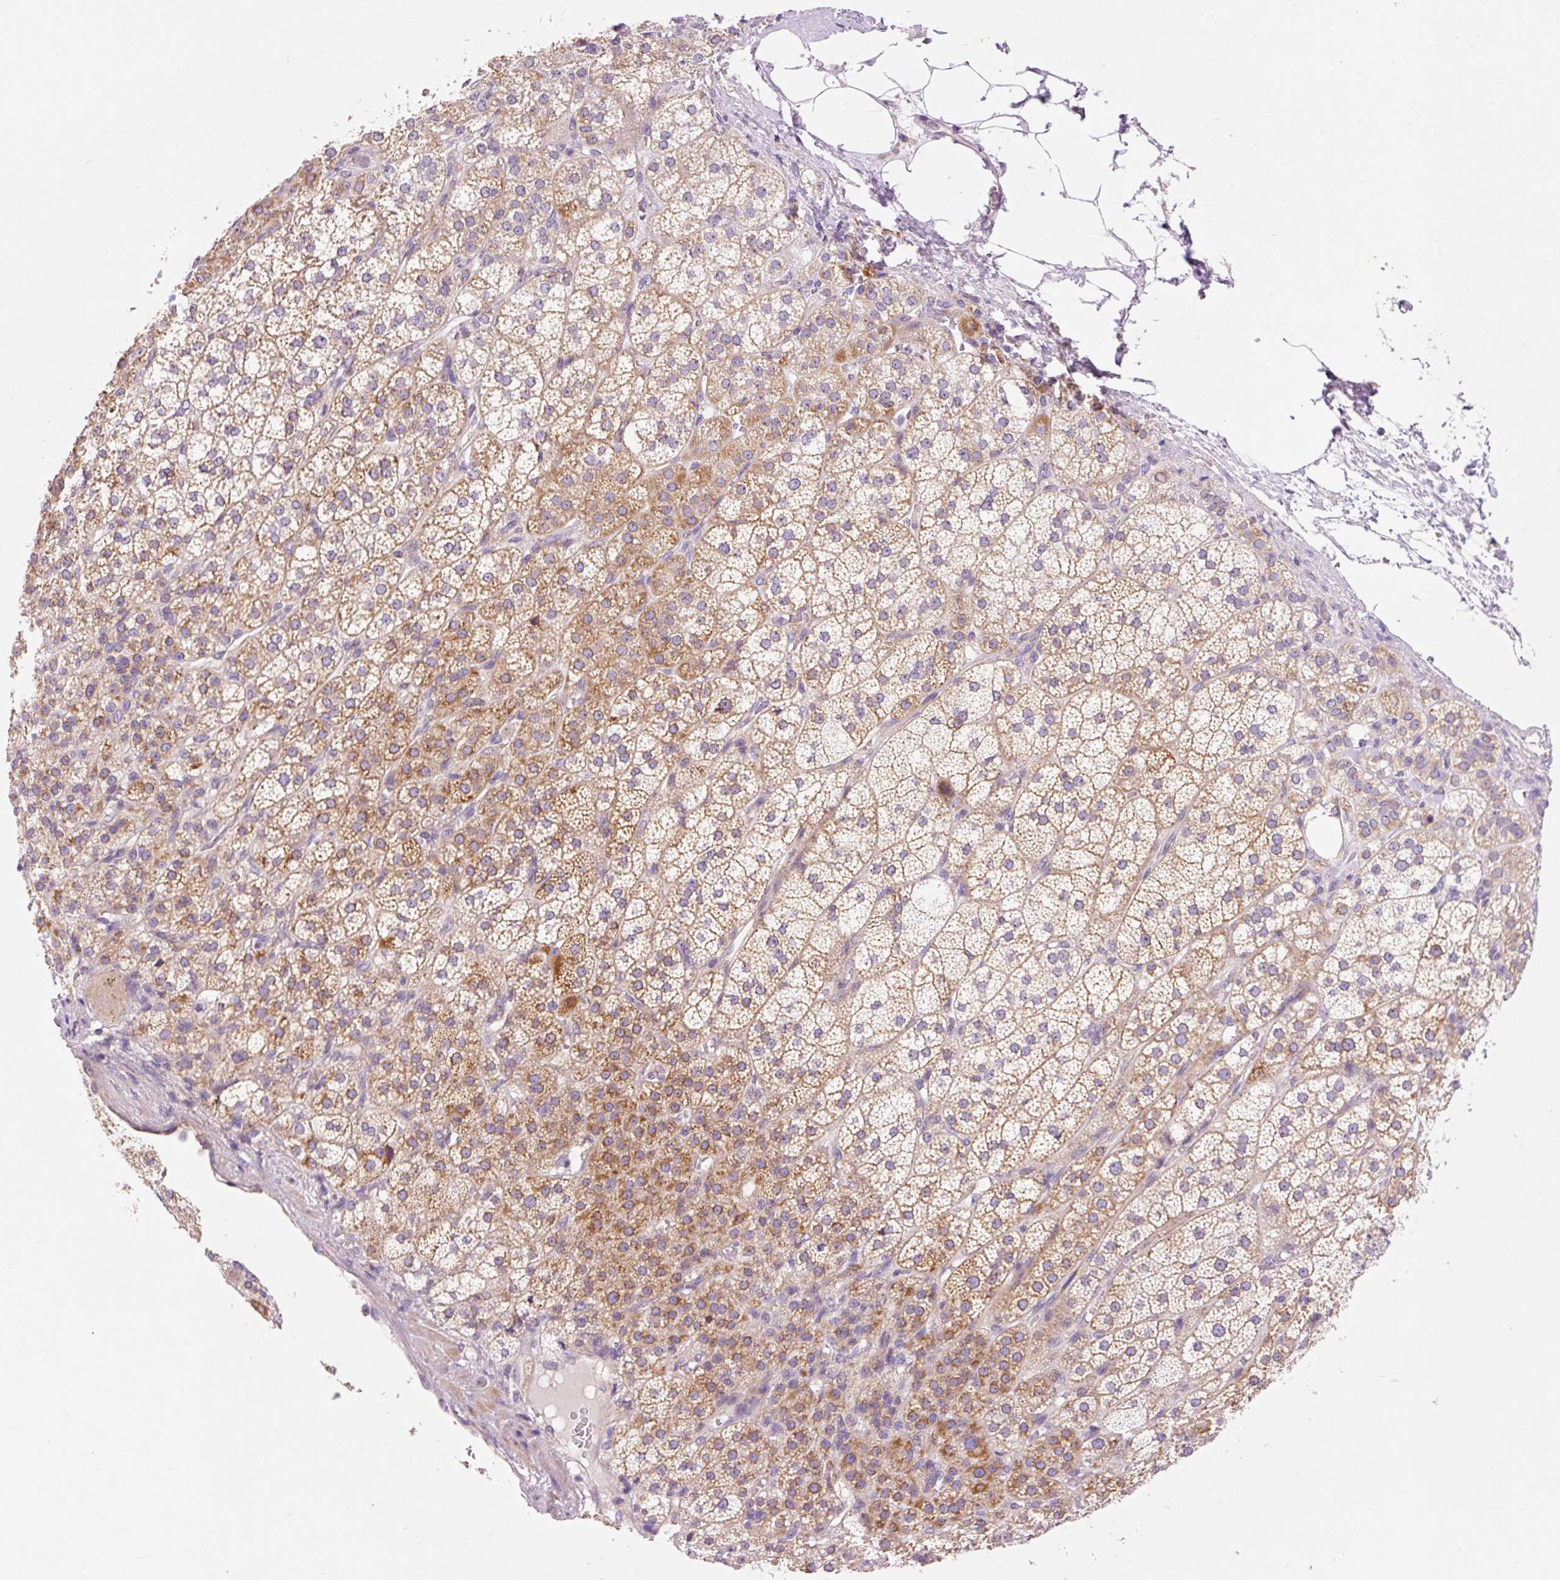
{"staining": {"intensity": "moderate", "quantity": ">75%", "location": "cytoplasmic/membranous"}, "tissue": "adrenal gland", "cell_type": "Glandular cells", "image_type": "normal", "snomed": [{"axis": "morphology", "description": "Normal tissue, NOS"}, {"axis": "topography", "description": "Adrenal gland"}], "caption": "Benign adrenal gland displays moderate cytoplasmic/membranous expression in approximately >75% of glandular cells.", "gene": "IMMT", "patient": {"sex": "female", "age": 60}}